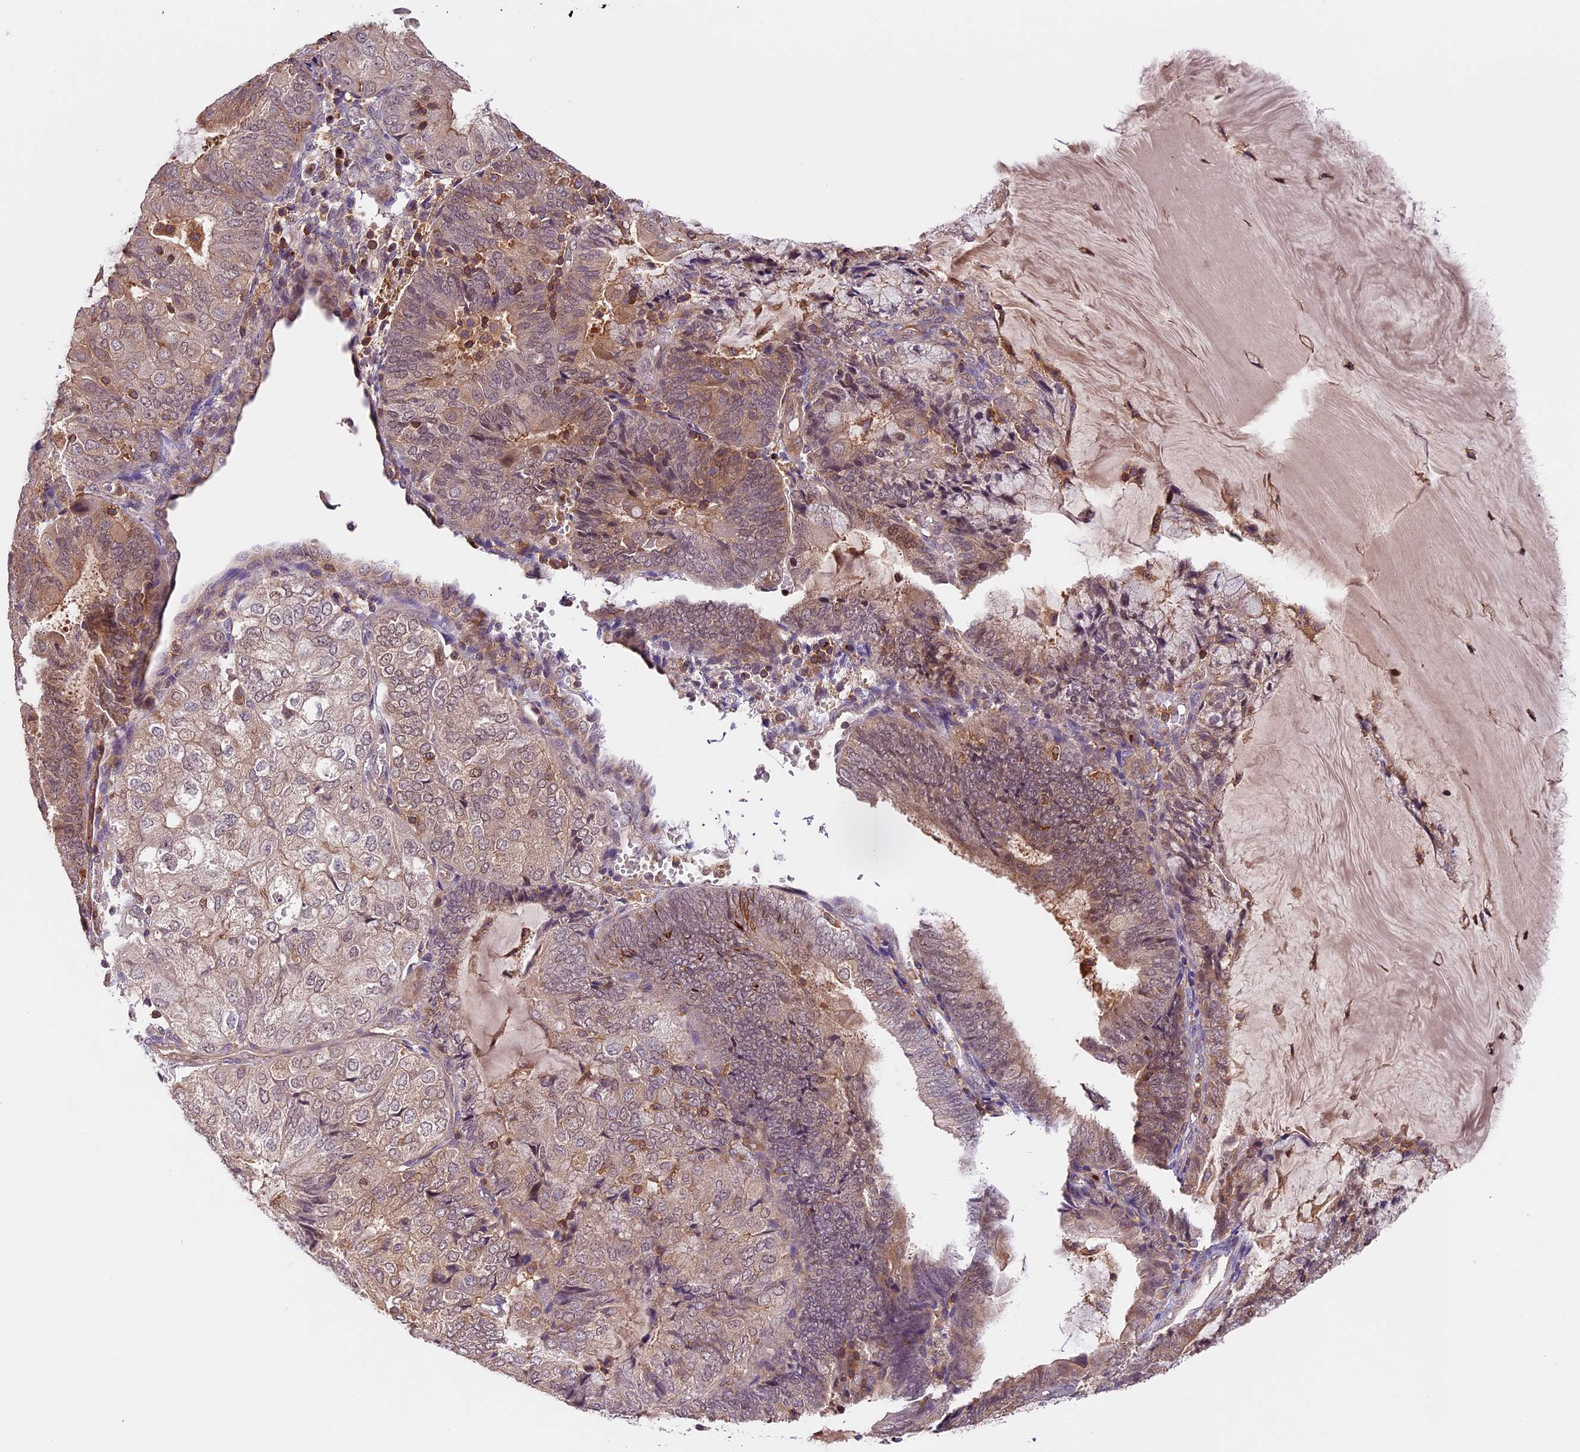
{"staining": {"intensity": "moderate", "quantity": "25%-75%", "location": "cytoplasmic/membranous,nuclear"}, "tissue": "endometrial cancer", "cell_type": "Tumor cells", "image_type": "cancer", "snomed": [{"axis": "morphology", "description": "Adenocarcinoma, NOS"}, {"axis": "topography", "description": "Endometrium"}], "caption": "The immunohistochemical stain highlights moderate cytoplasmic/membranous and nuclear expression in tumor cells of endometrial cancer tissue. Using DAB (brown) and hematoxylin (blue) stains, captured at high magnification using brightfield microscopy.", "gene": "TBC1D1", "patient": {"sex": "female", "age": 81}}